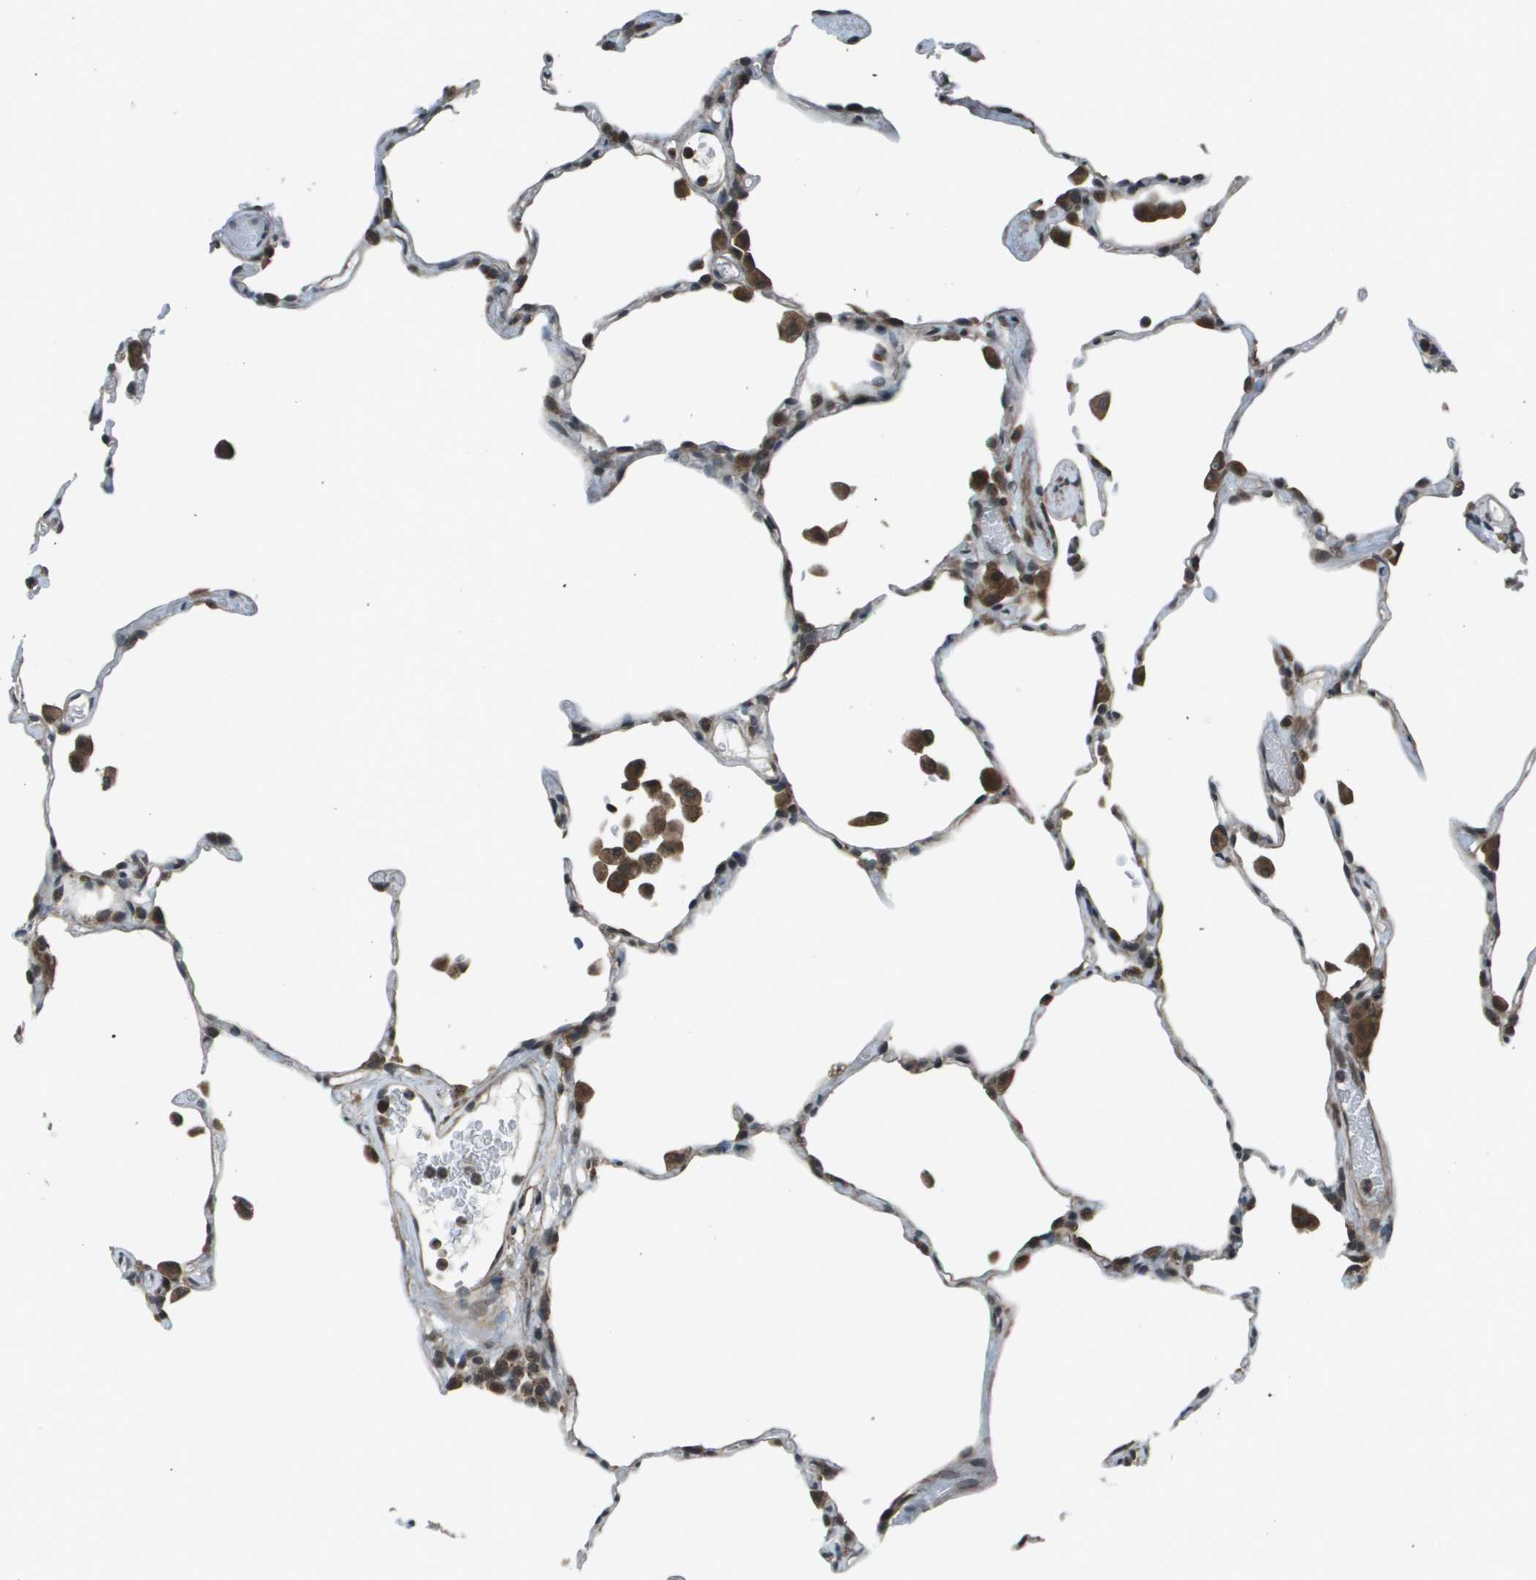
{"staining": {"intensity": "moderate", "quantity": "<25%", "location": "cytoplasmic/membranous"}, "tissue": "lung", "cell_type": "Alveolar cells", "image_type": "normal", "snomed": [{"axis": "morphology", "description": "Normal tissue, NOS"}, {"axis": "topography", "description": "Lung"}], "caption": "IHC (DAB (3,3'-diaminobenzidine)) staining of normal lung demonstrates moderate cytoplasmic/membranous protein positivity in approximately <25% of alveolar cells.", "gene": "PPFIA1", "patient": {"sex": "female", "age": 49}}